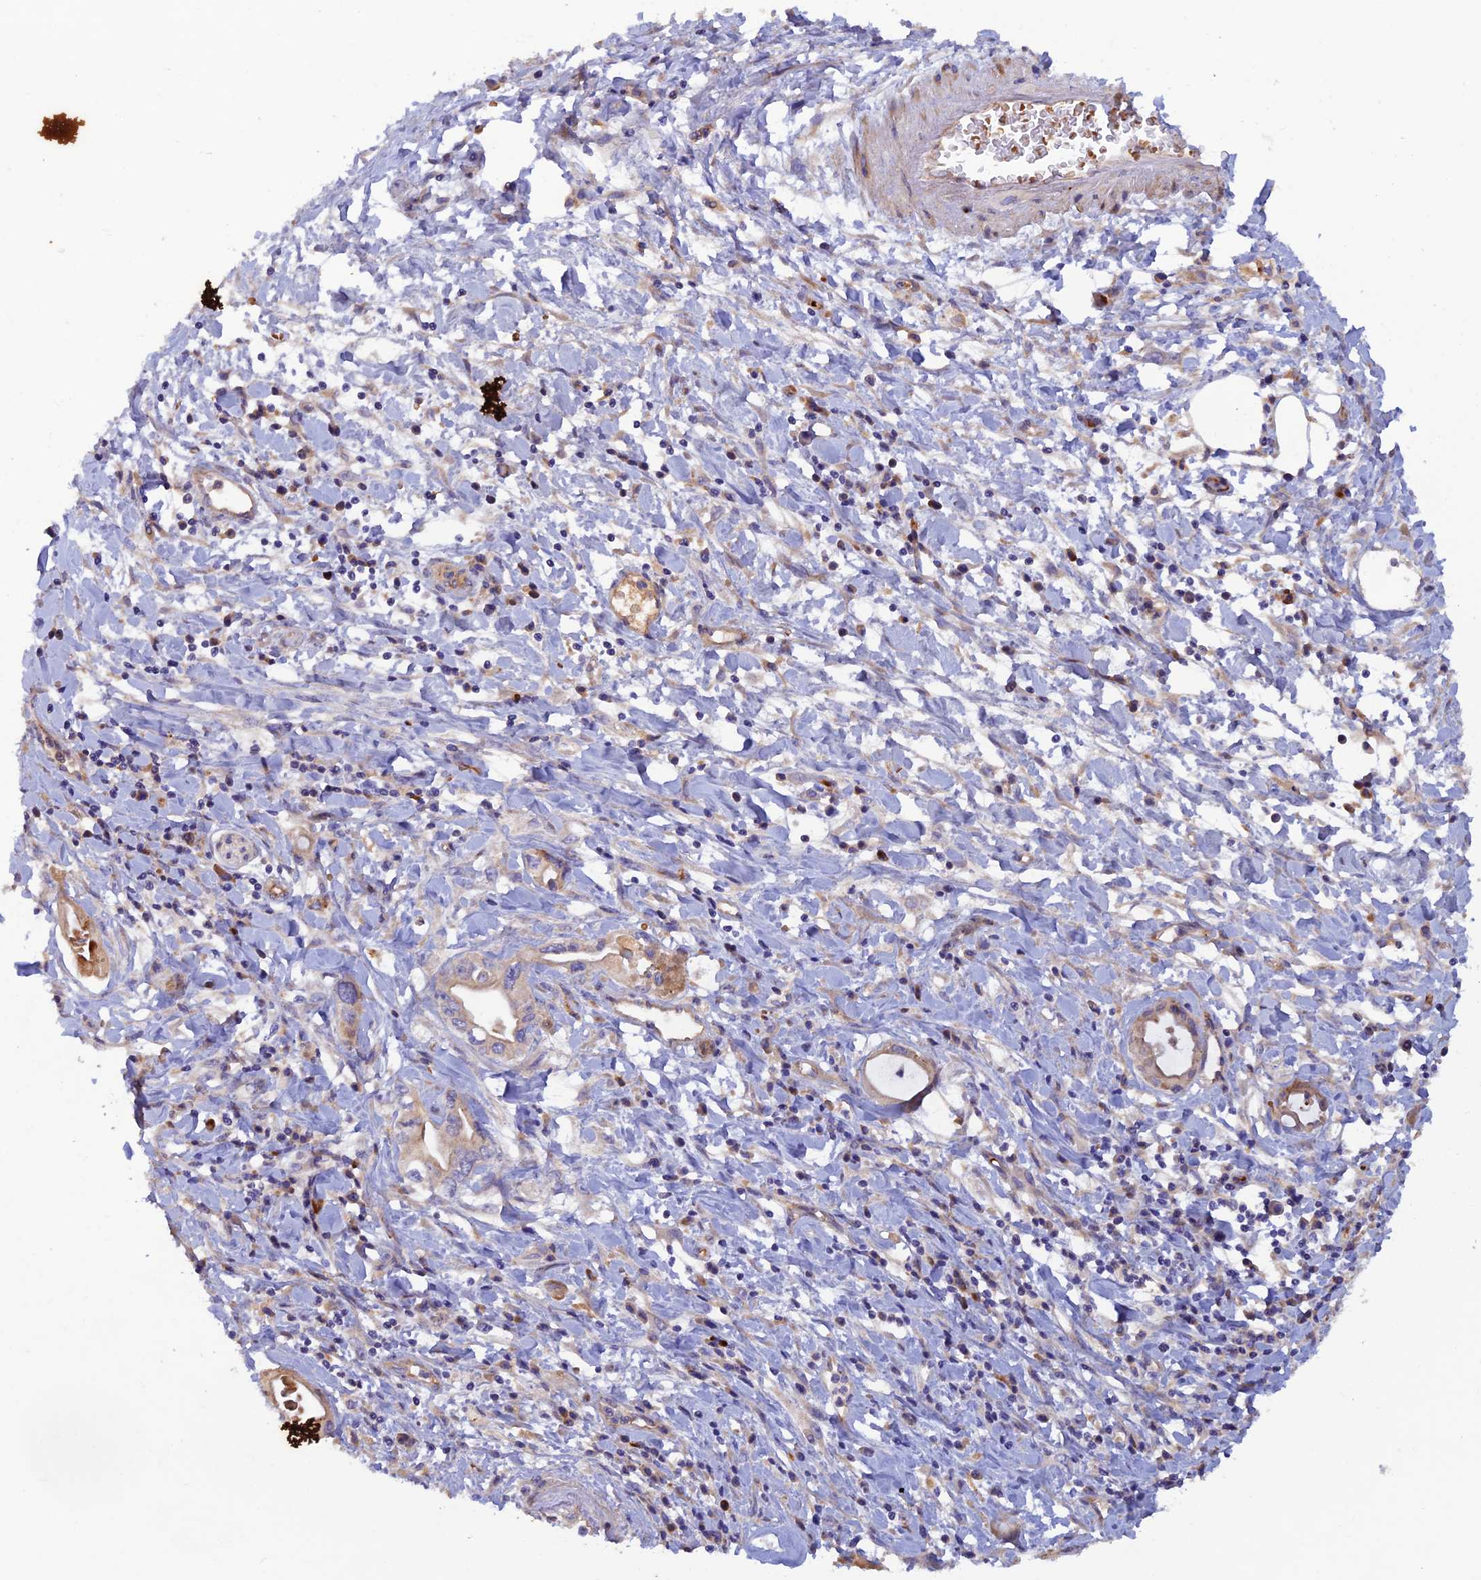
{"staining": {"intensity": "weak", "quantity": ">75%", "location": "cytoplasmic/membranous"}, "tissue": "pancreatic cancer", "cell_type": "Tumor cells", "image_type": "cancer", "snomed": [{"axis": "morphology", "description": "Adenocarcinoma, NOS"}, {"axis": "topography", "description": "Pancreas"}], "caption": "Immunohistochemical staining of human pancreatic cancer (adenocarcinoma) demonstrates low levels of weak cytoplasmic/membranous protein expression in approximately >75% of tumor cells.", "gene": "GMCL1", "patient": {"sex": "female", "age": 77}}